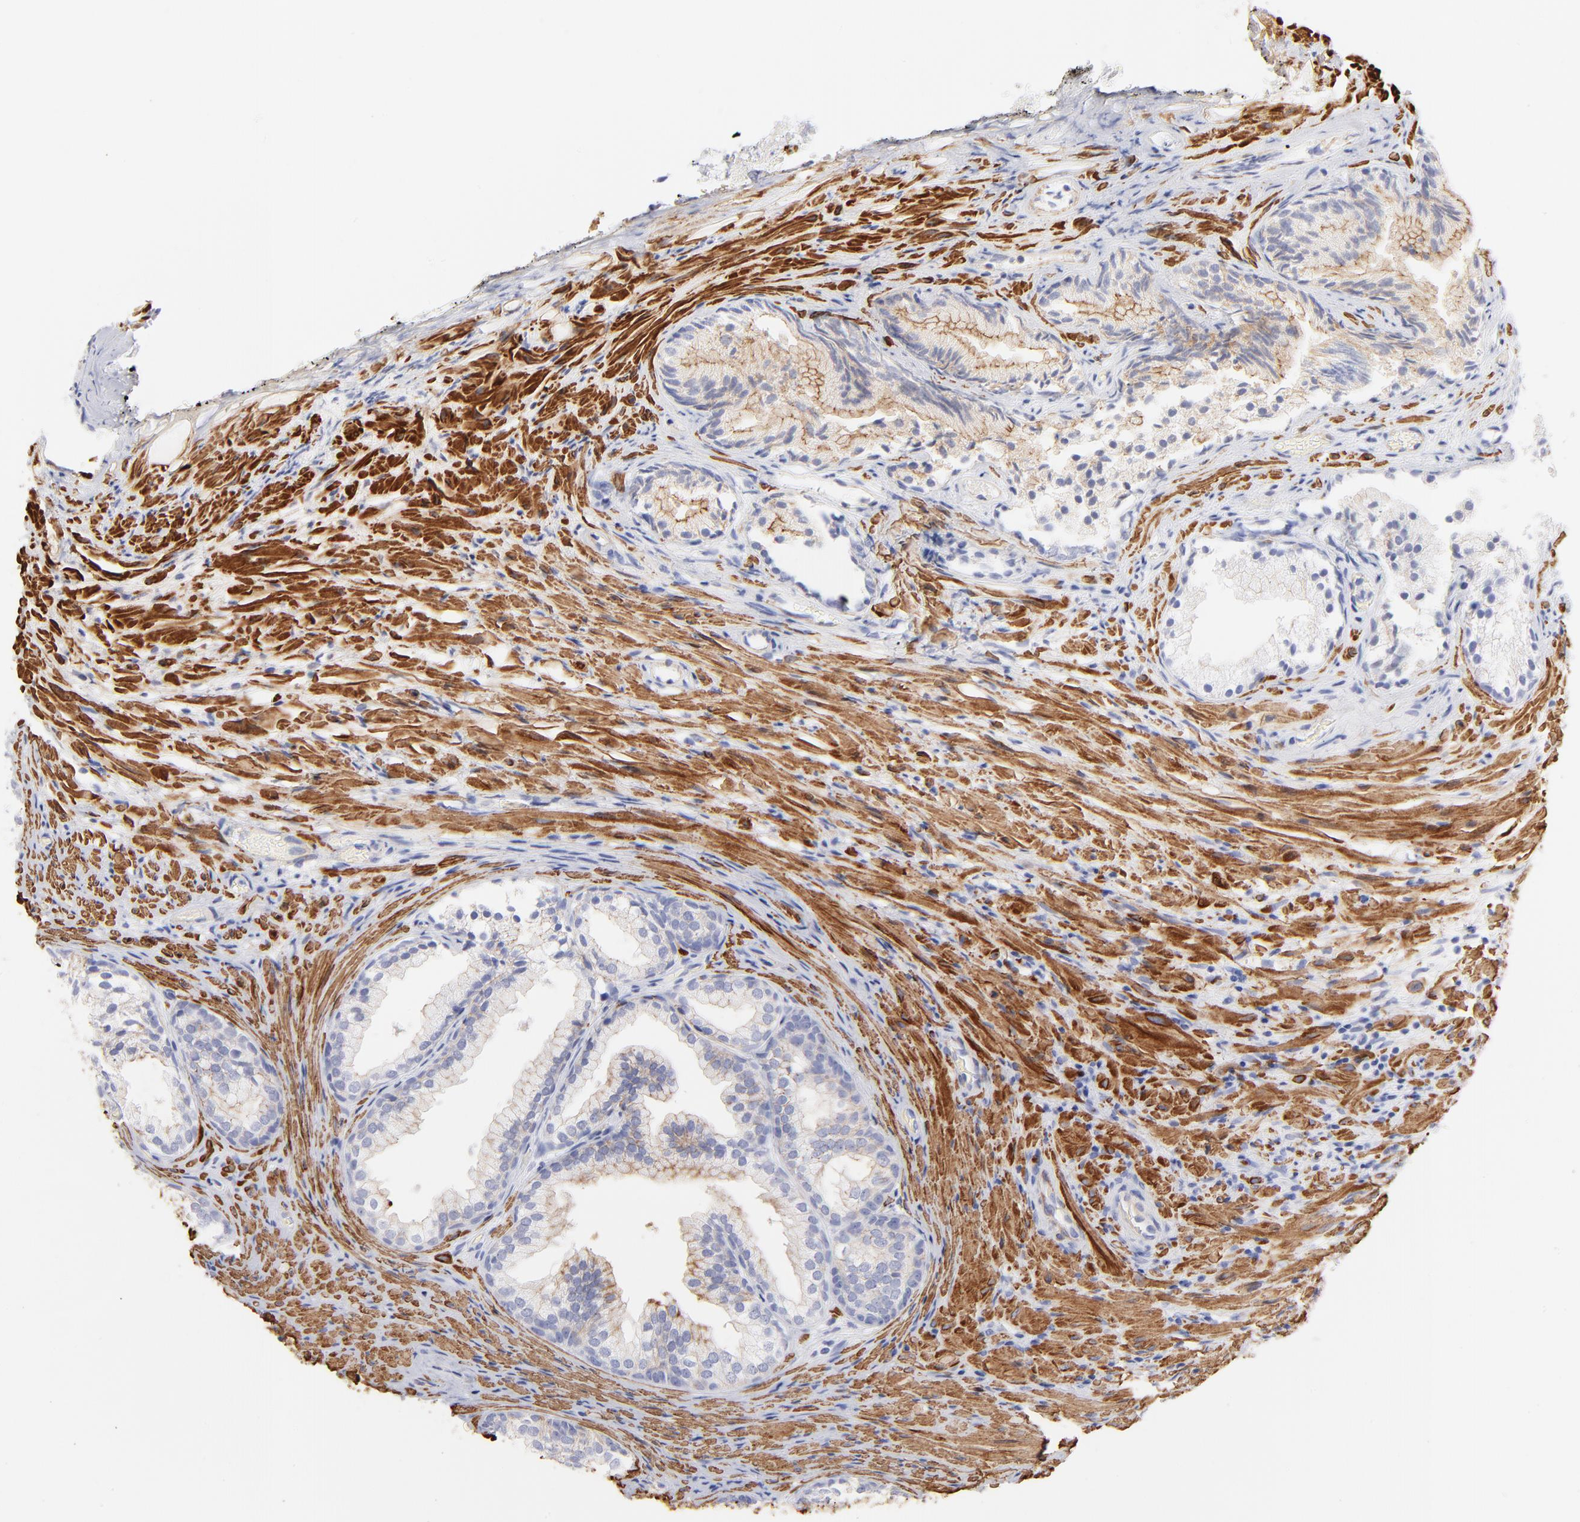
{"staining": {"intensity": "negative", "quantity": "none", "location": "none"}, "tissue": "prostate", "cell_type": "Glandular cells", "image_type": "normal", "snomed": [{"axis": "morphology", "description": "Normal tissue, NOS"}, {"axis": "topography", "description": "Prostate"}], "caption": "This photomicrograph is of benign prostate stained with IHC to label a protein in brown with the nuclei are counter-stained blue. There is no staining in glandular cells.", "gene": "ACTA2", "patient": {"sex": "male", "age": 76}}